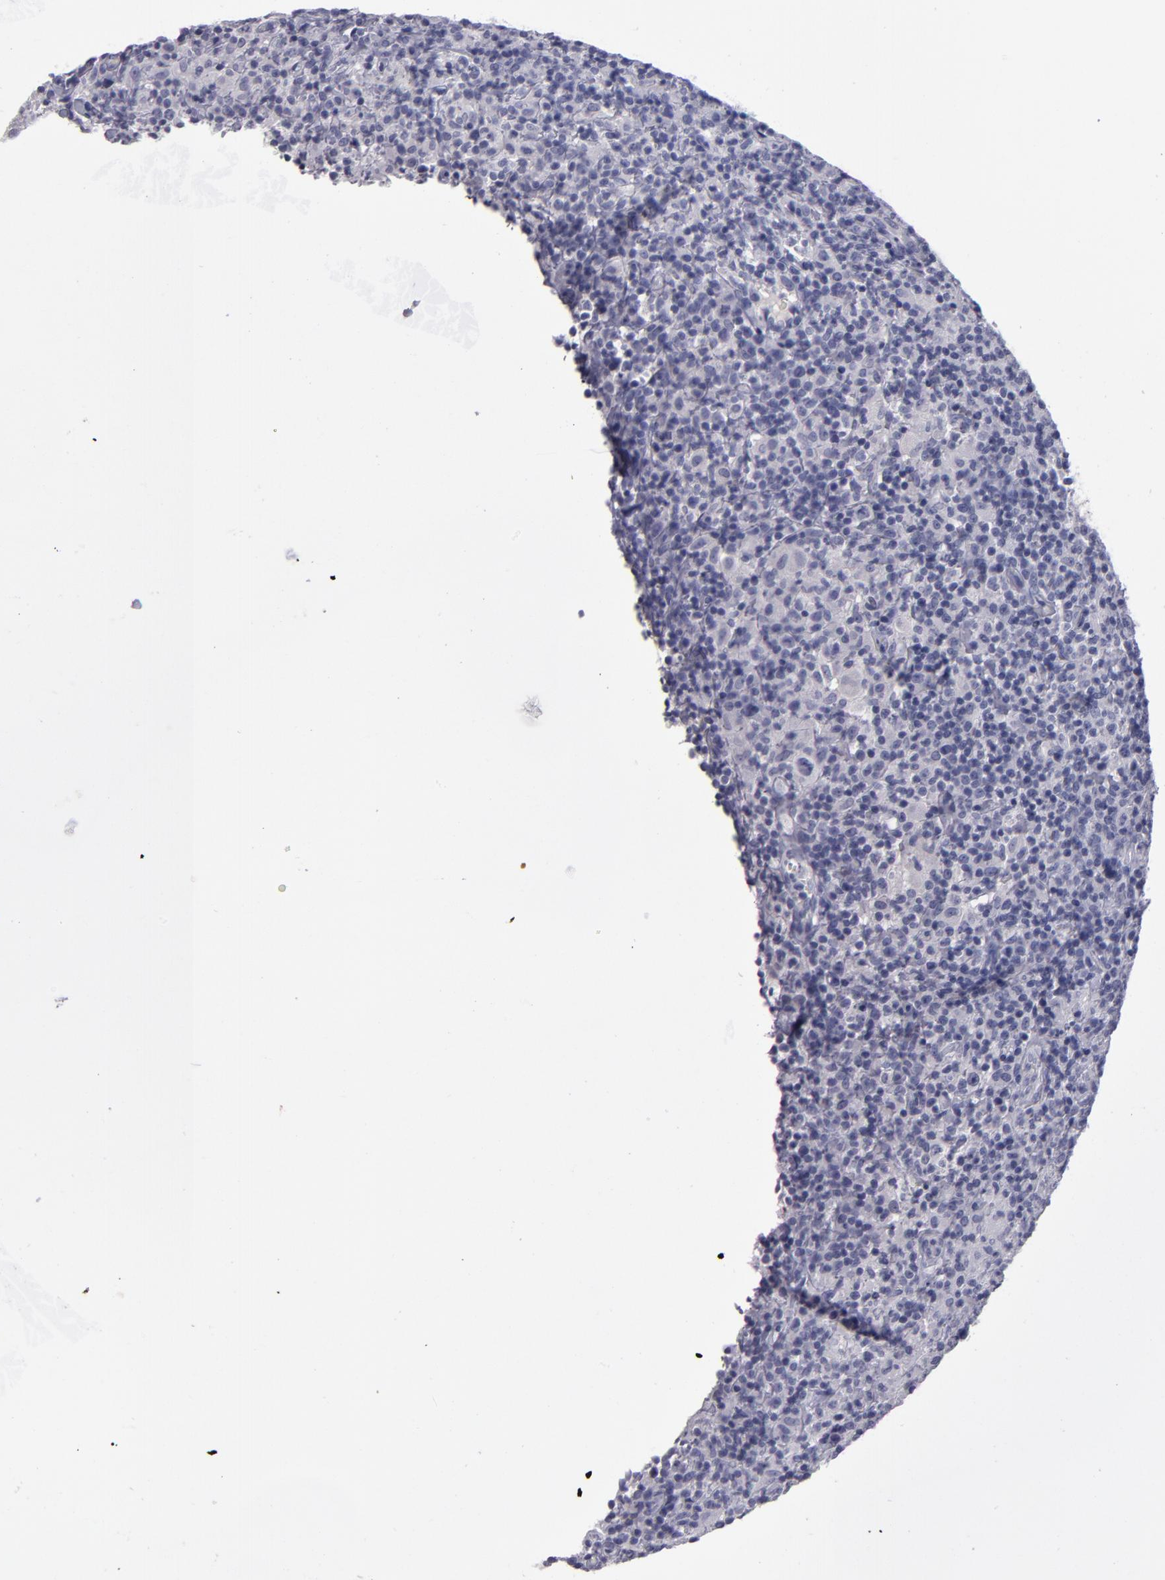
{"staining": {"intensity": "negative", "quantity": "none", "location": "none"}, "tissue": "lymphoma", "cell_type": "Tumor cells", "image_type": "cancer", "snomed": [{"axis": "morphology", "description": "Hodgkin's disease, NOS"}, {"axis": "topography", "description": "Lymph node"}], "caption": "The image exhibits no significant expression in tumor cells of lymphoma. (DAB (3,3'-diaminobenzidine) immunohistochemistry with hematoxylin counter stain).", "gene": "CDH3", "patient": {"sex": "male", "age": 65}}